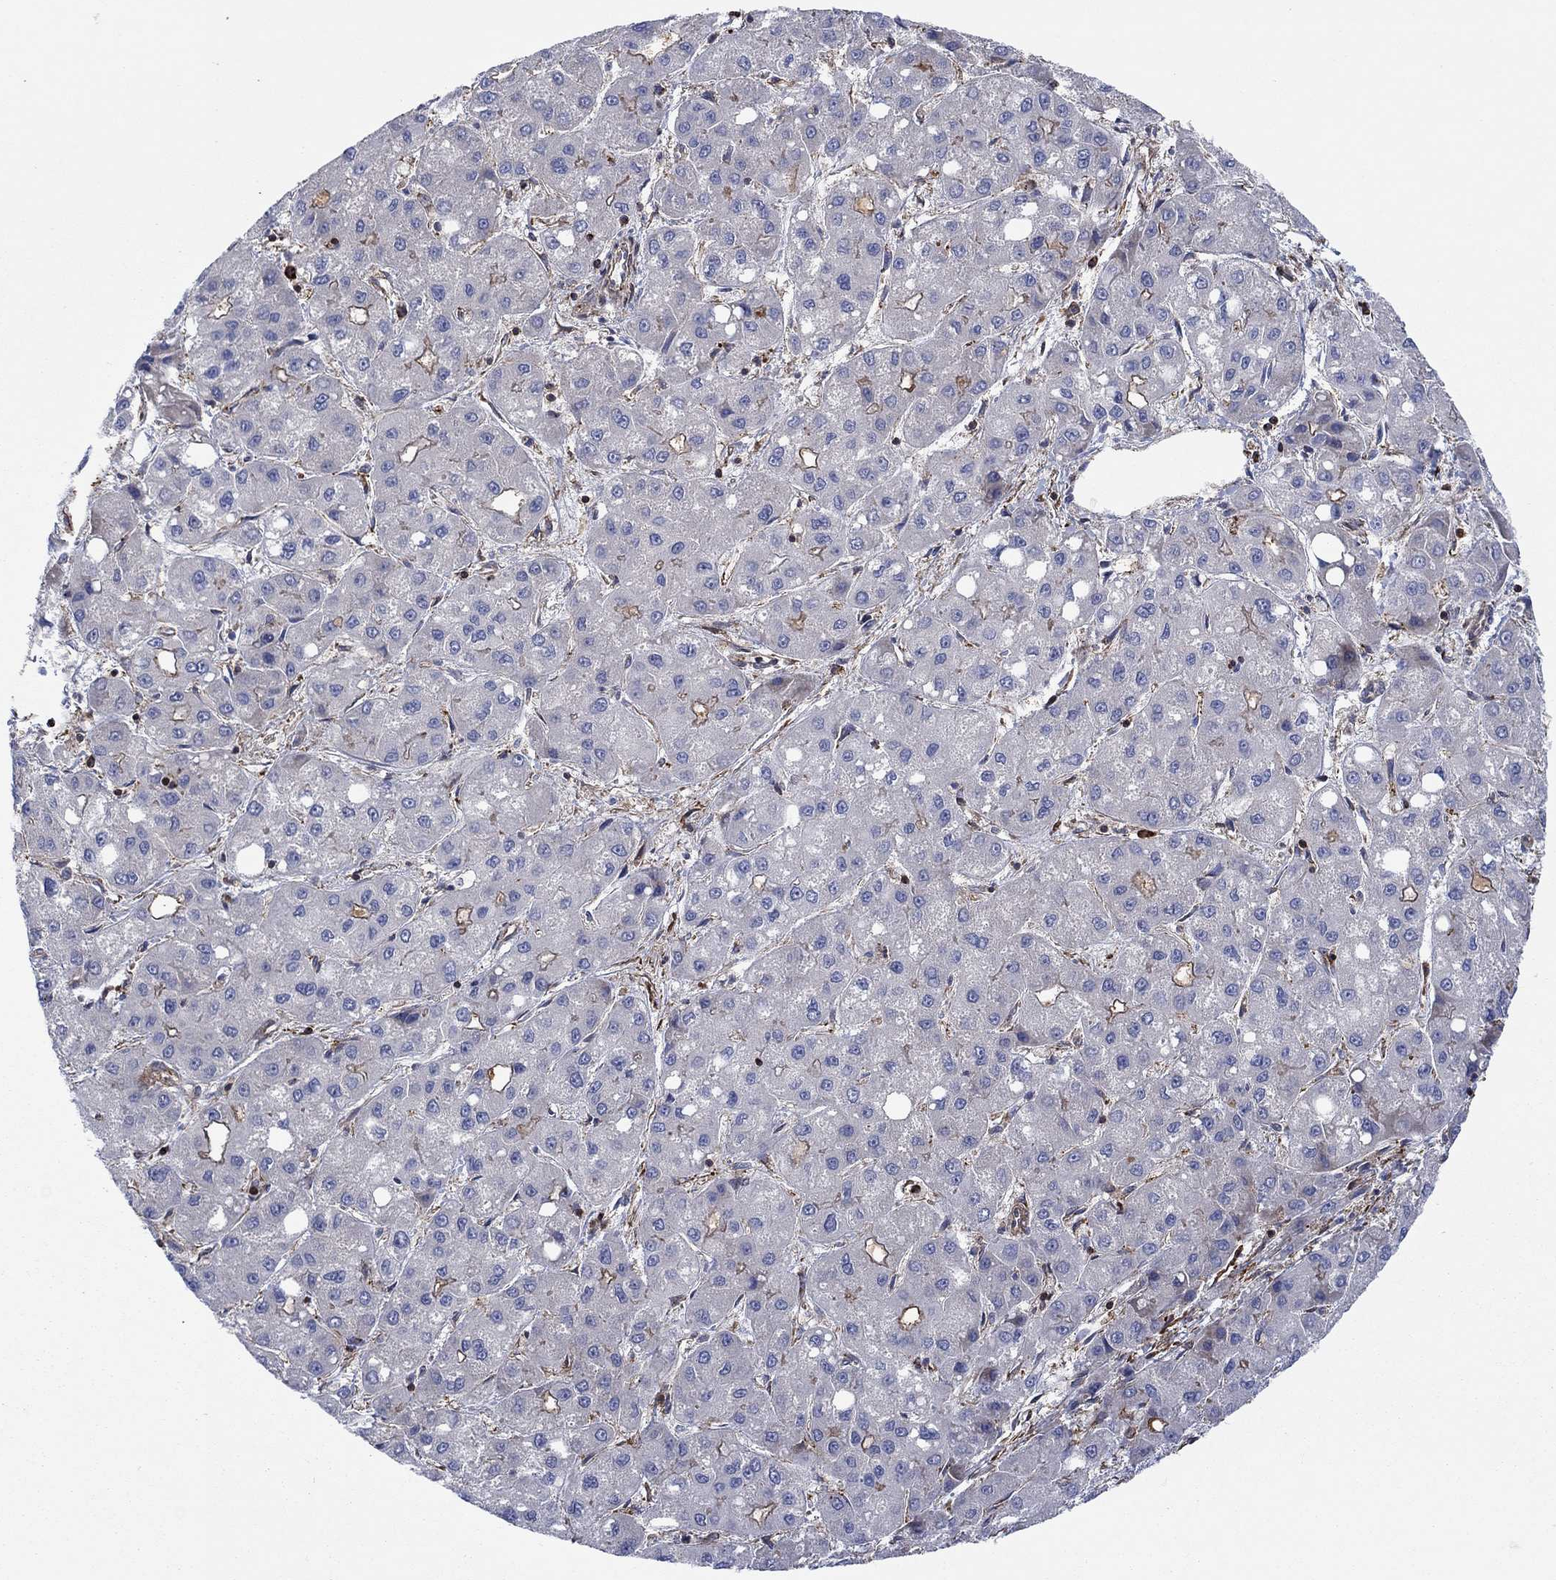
{"staining": {"intensity": "strong", "quantity": "<25%", "location": "cytoplasmic/membranous"}, "tissue": "liver cancer", "cell_type": "Tumor cells", "image_type": "cancer", "snomed": [{"axis": "morphology", "description": "Carcinoma, Hepatocellular, NOS"}, {"axis": "topography", "description": "Liver"}], "caption": "Hepatocellular carcinoma (liver) stained with IHC displays strong cytoplasmic/membranous expression in about <25% of tumor cells. The staining was performed using DAB (3,3'-diaminobenzidine) to visualize the protein expression in brown, while the nuclei were stained in blue with hematoxylin (Magnification: 20x).", "gene": "PAG1", "patient": {"sex": "male", "age": 73}}